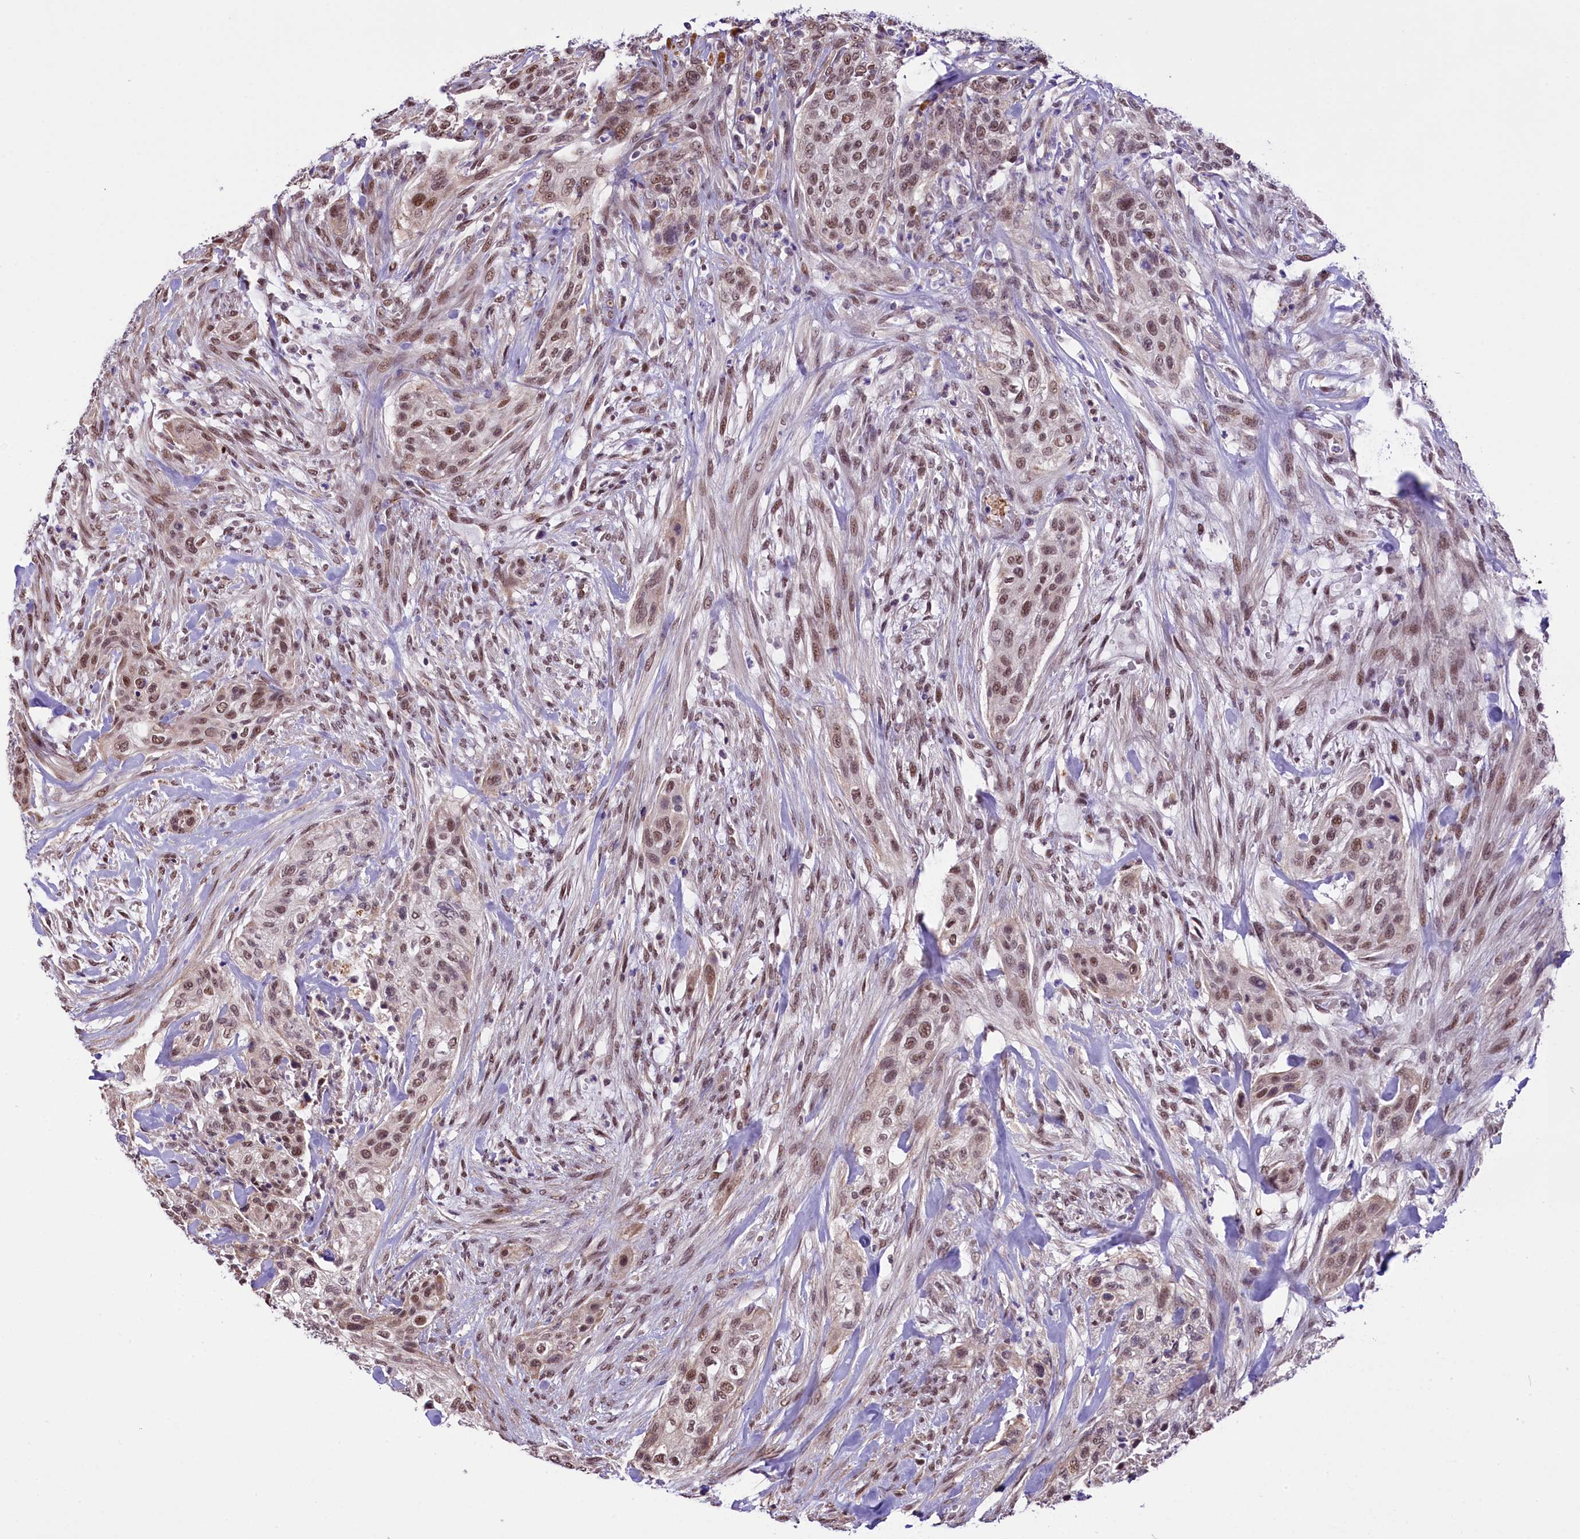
{"staining": {"intensity": "weak", "quantity": ">75%", "location": "nuclear"}, "tissue": "urothelial cancer", "cell_type": "Tumor cells", "image_type": "cancer", "snomed": [{"axis": "morphology", "description": "Urothelial carcinoma, High grade"}, {"axis": "topography", "description": "Urinary bladder"}], "caption": "Protein expression analysis of urothelial carcinoma (high-grade) exhibits weak nuclear expression in about >75% of tumor cells.", "gene": "MRPL54", "patient": {"sex": "male", "age": 35}}